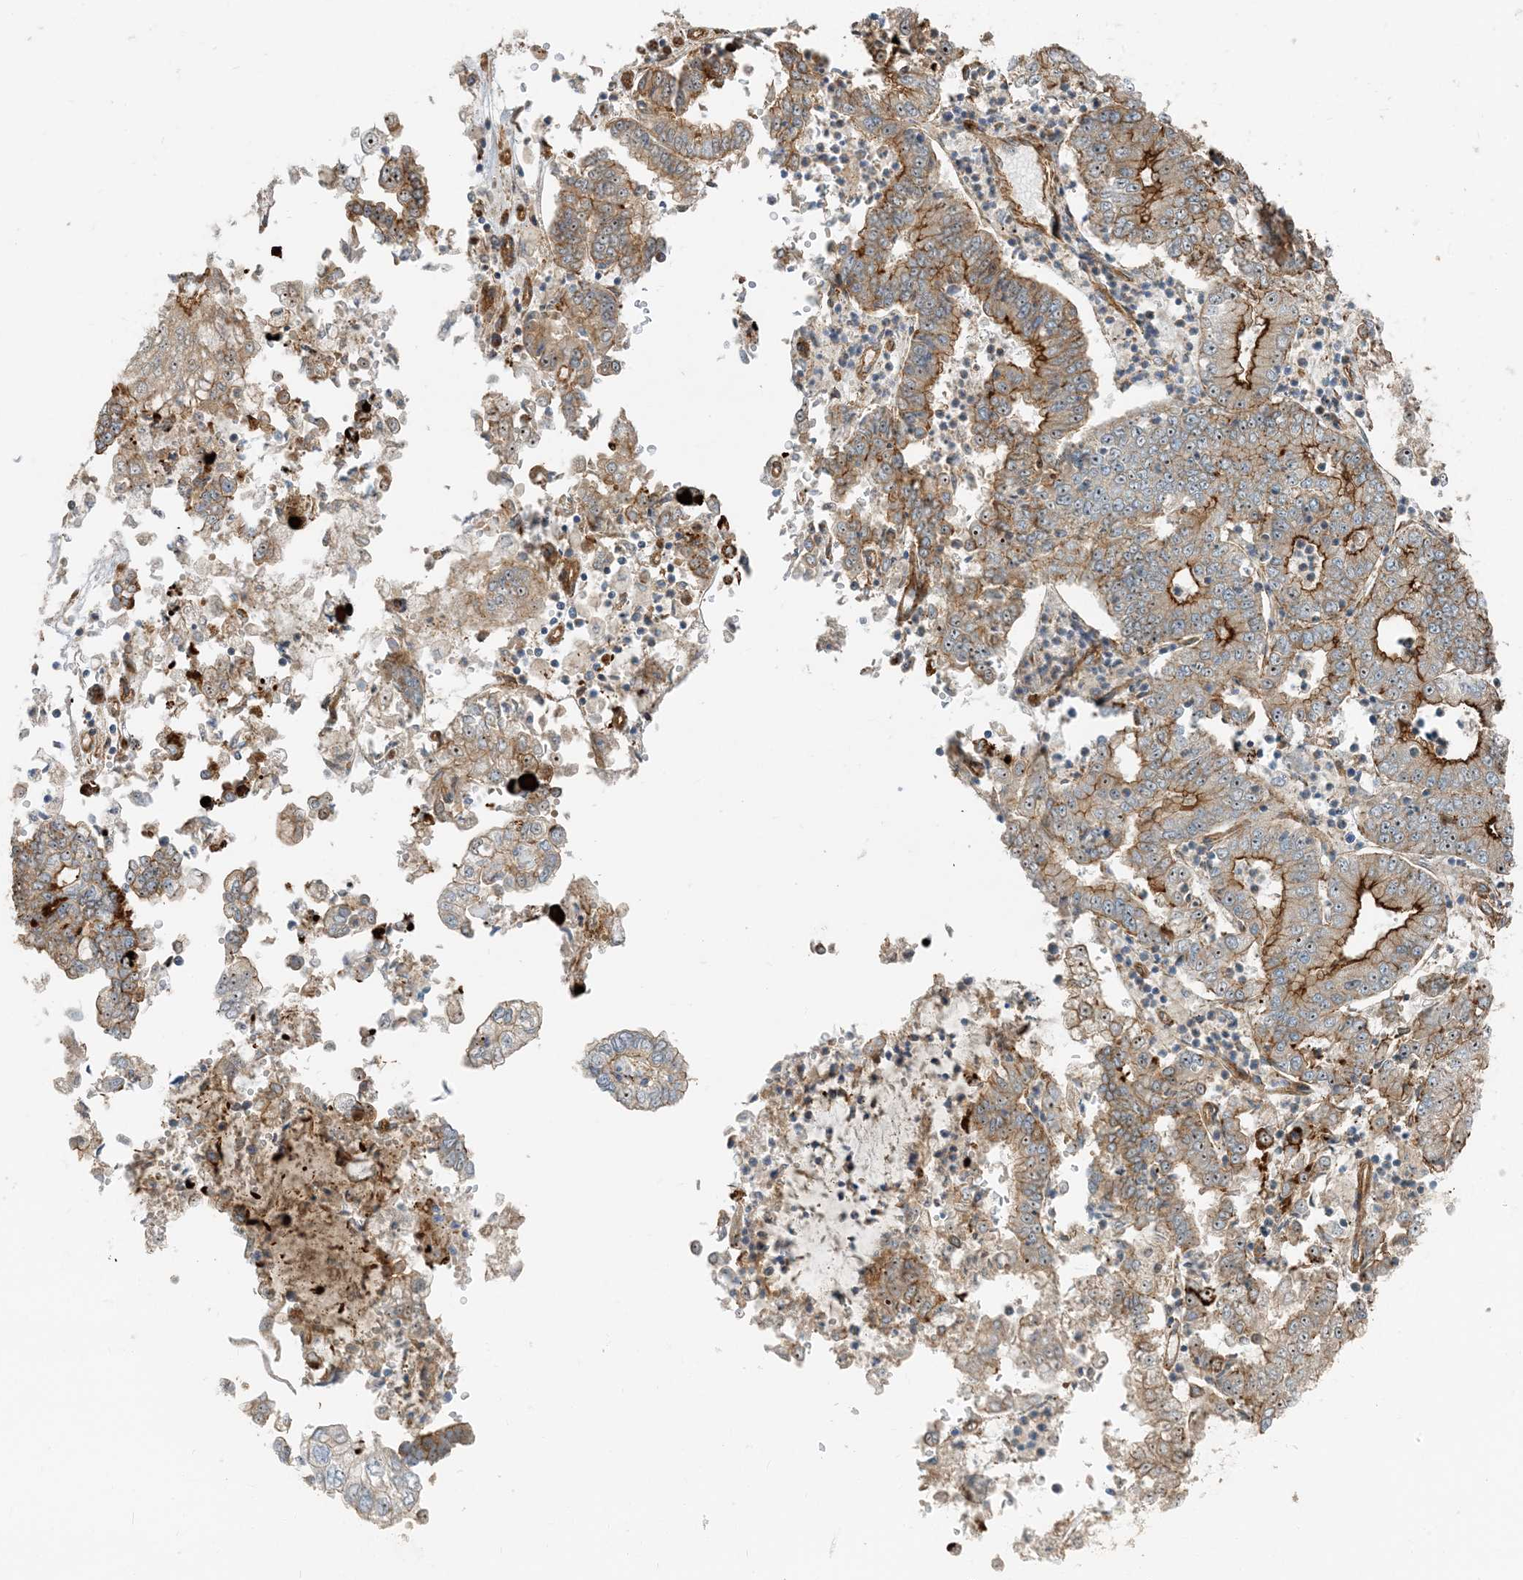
{"staining": {"intensity": "moderate", "quantity": ">75%", "location": "cytoplasmic/membranous,nuclear"}, "tissue": "stomach cancer", "cell_type": "Tumor cells", "image_type": "cancer", "snomed": [{"axis": "morphology", "description": "Adenocarcinoma, NOS"}, {"axis": "topography", "description": "Stomach"}], "caption": "The image shows staining of stomach adenocarcinoma, revealing moderate cytoplasmic/membranous and nuclear protein expression (brown color) within tumor cells.", "gene": "MYL5", "patient": {"sex": "male", "age": 76}}